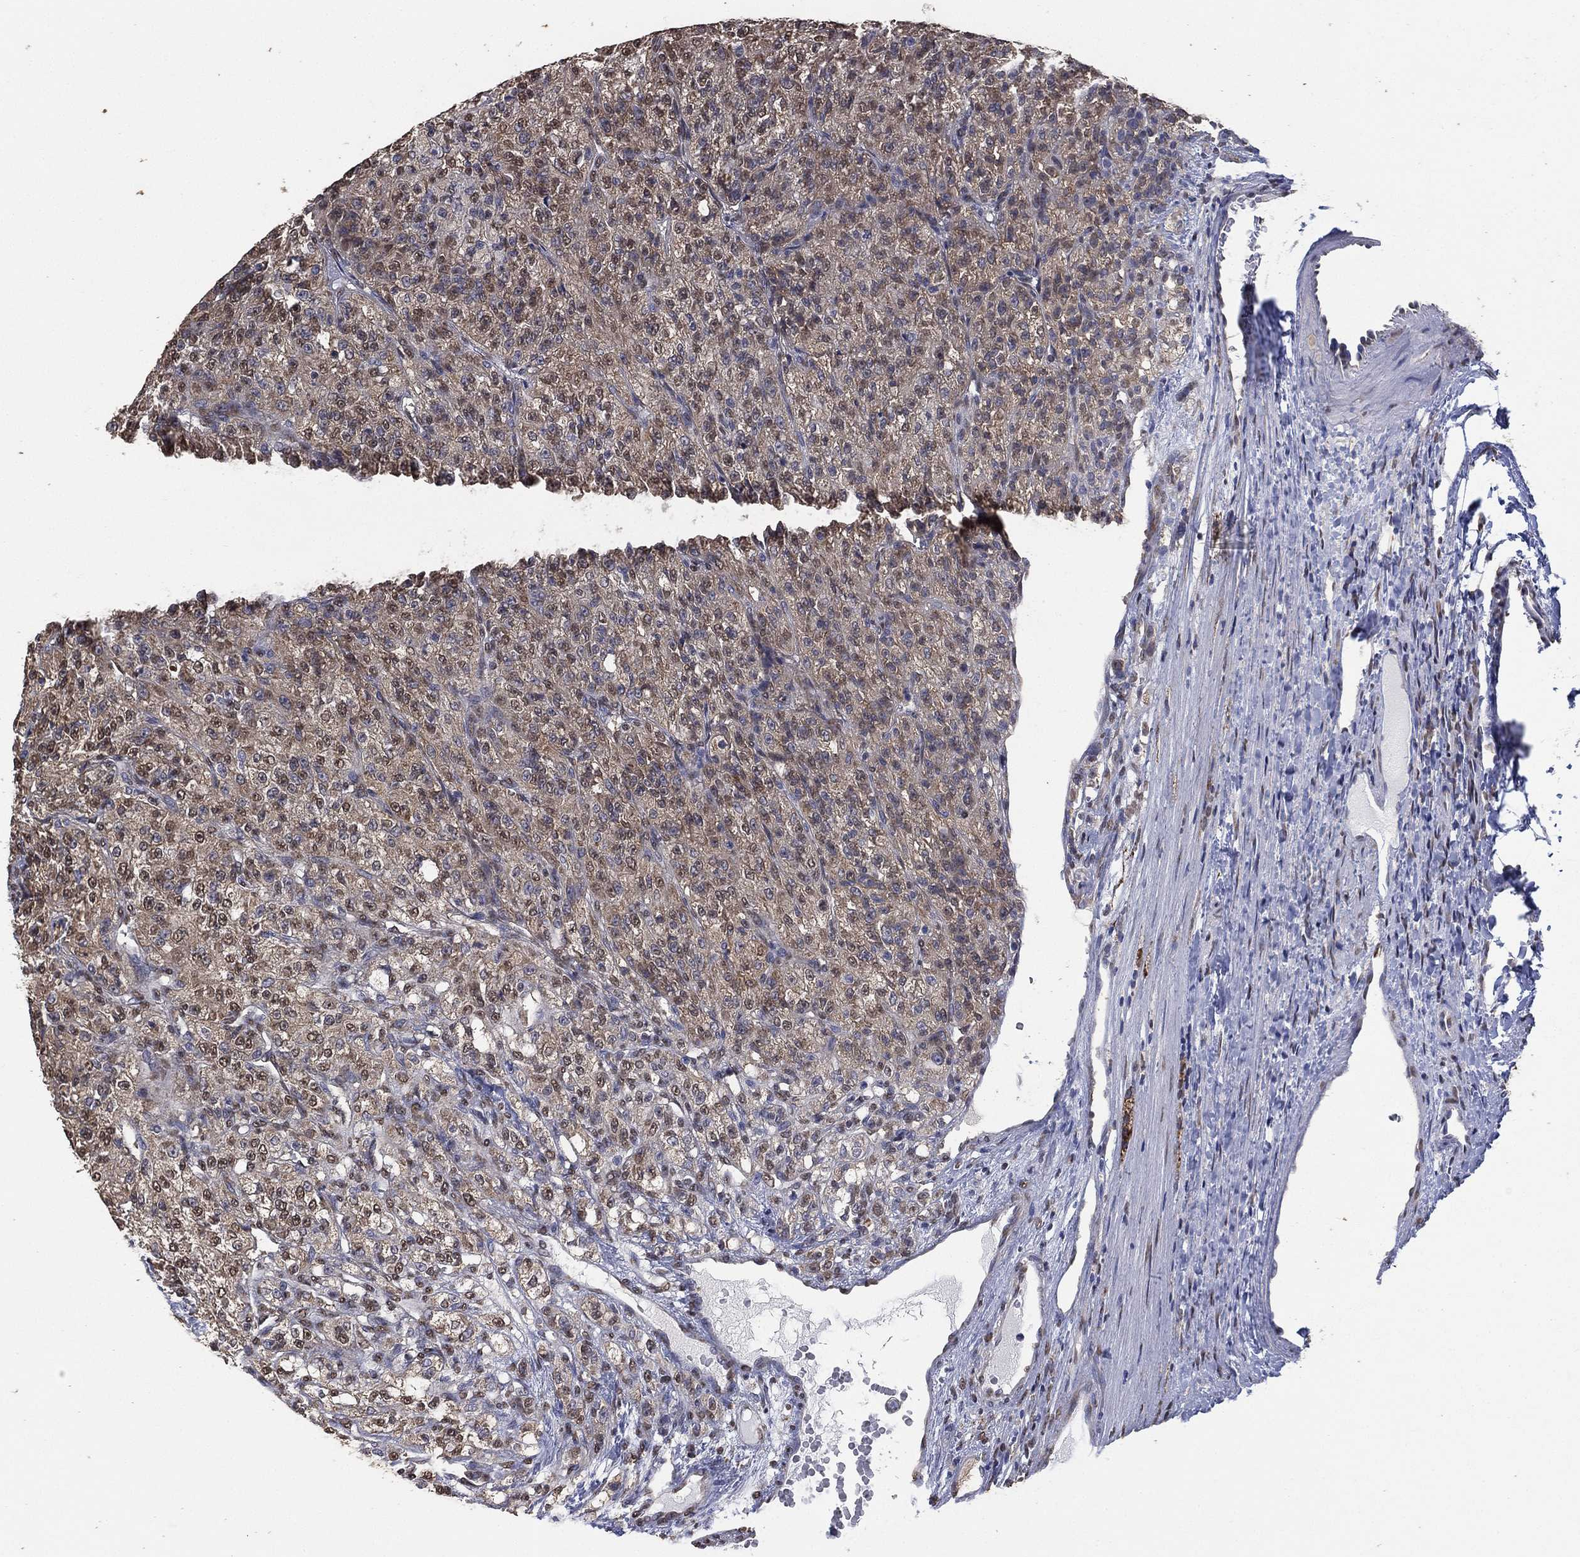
{"staining": {"intensity": "weak", "quantity": "25%-75%", "location": "cytoplasmic/membranous"}, "tissue": "renal cancer", "cell_type": "Tumor cells", "image_type": "cancer", "snomed": [{"axis": "morphology", "description": "Adenocarcinoma, NOS"}, {"axis": "topography", "description": "Kidney"}], "caption": "High-magnification brightfield microscopy of adenocarcinoma (renal) stained with DAB (brown) and counterstained with hematoxylin (blue). tumor cells exhibit weak cytoplasmic/membranous expression is present in about25%-75% of cells.", "gene": "ALDH7A1", "patient": {"sex": "female", "age": 63}}